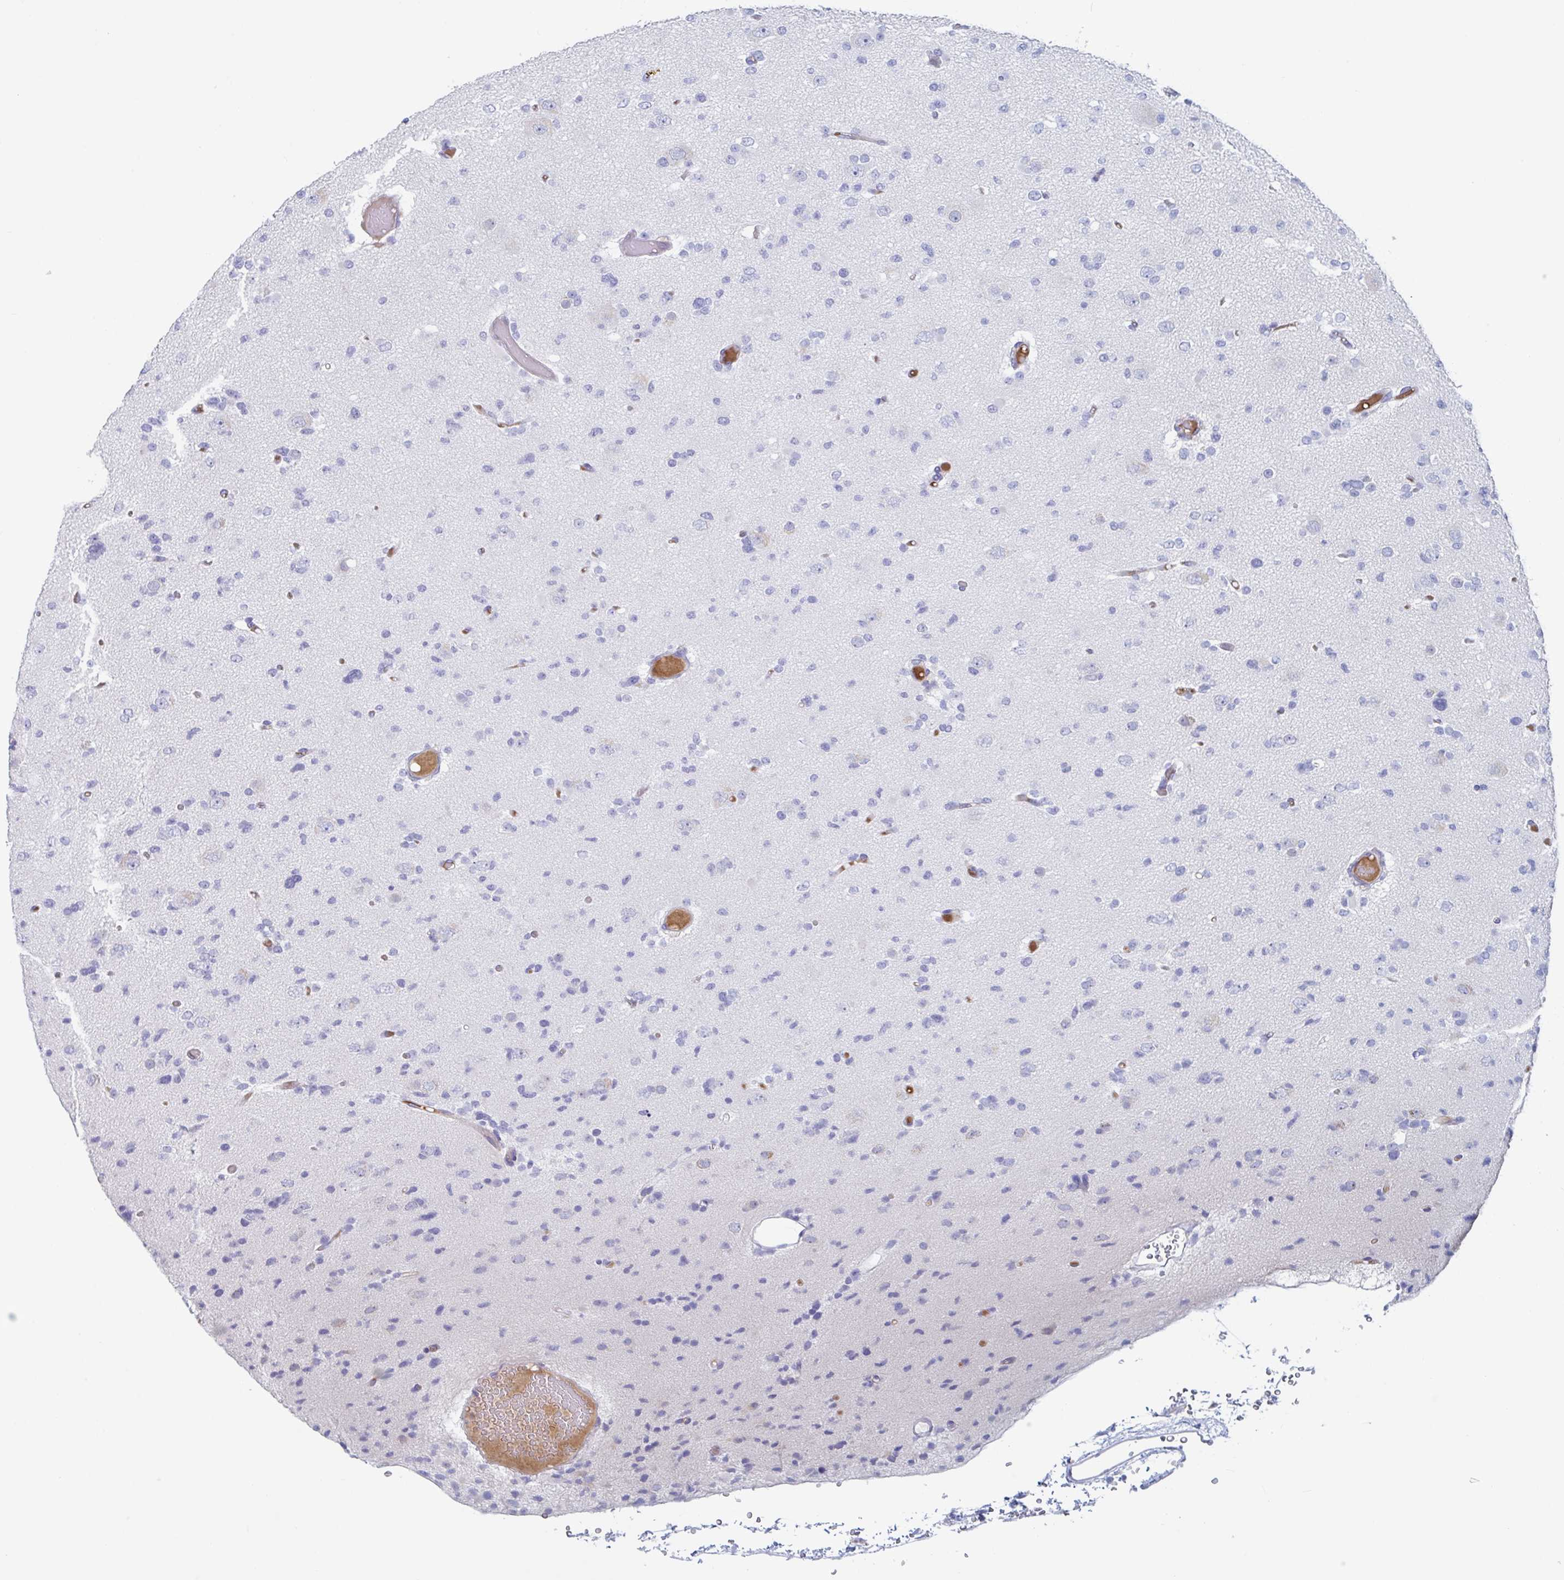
{"staining": {"intensity": "negative", "quantity": "none", "location": "none"}, "tissue": "glioma", "cell_type": "Tumor cells", "image_type": "cancer", "snomed": [{"axis": "morphology", "description": "Glioma, malignant, Low grade"}, {"axis": "topography", "description": "Brain"}], "caption": "Immunohistochemistry (IHC) of malignant low-grade glioma shows no expression in tumor cells. (DAB immunohistochemistry (IHC) with hematoxylin counter stain).", "gene": "NT5C3B", "patient": {"sex": "female", "age": 22}}